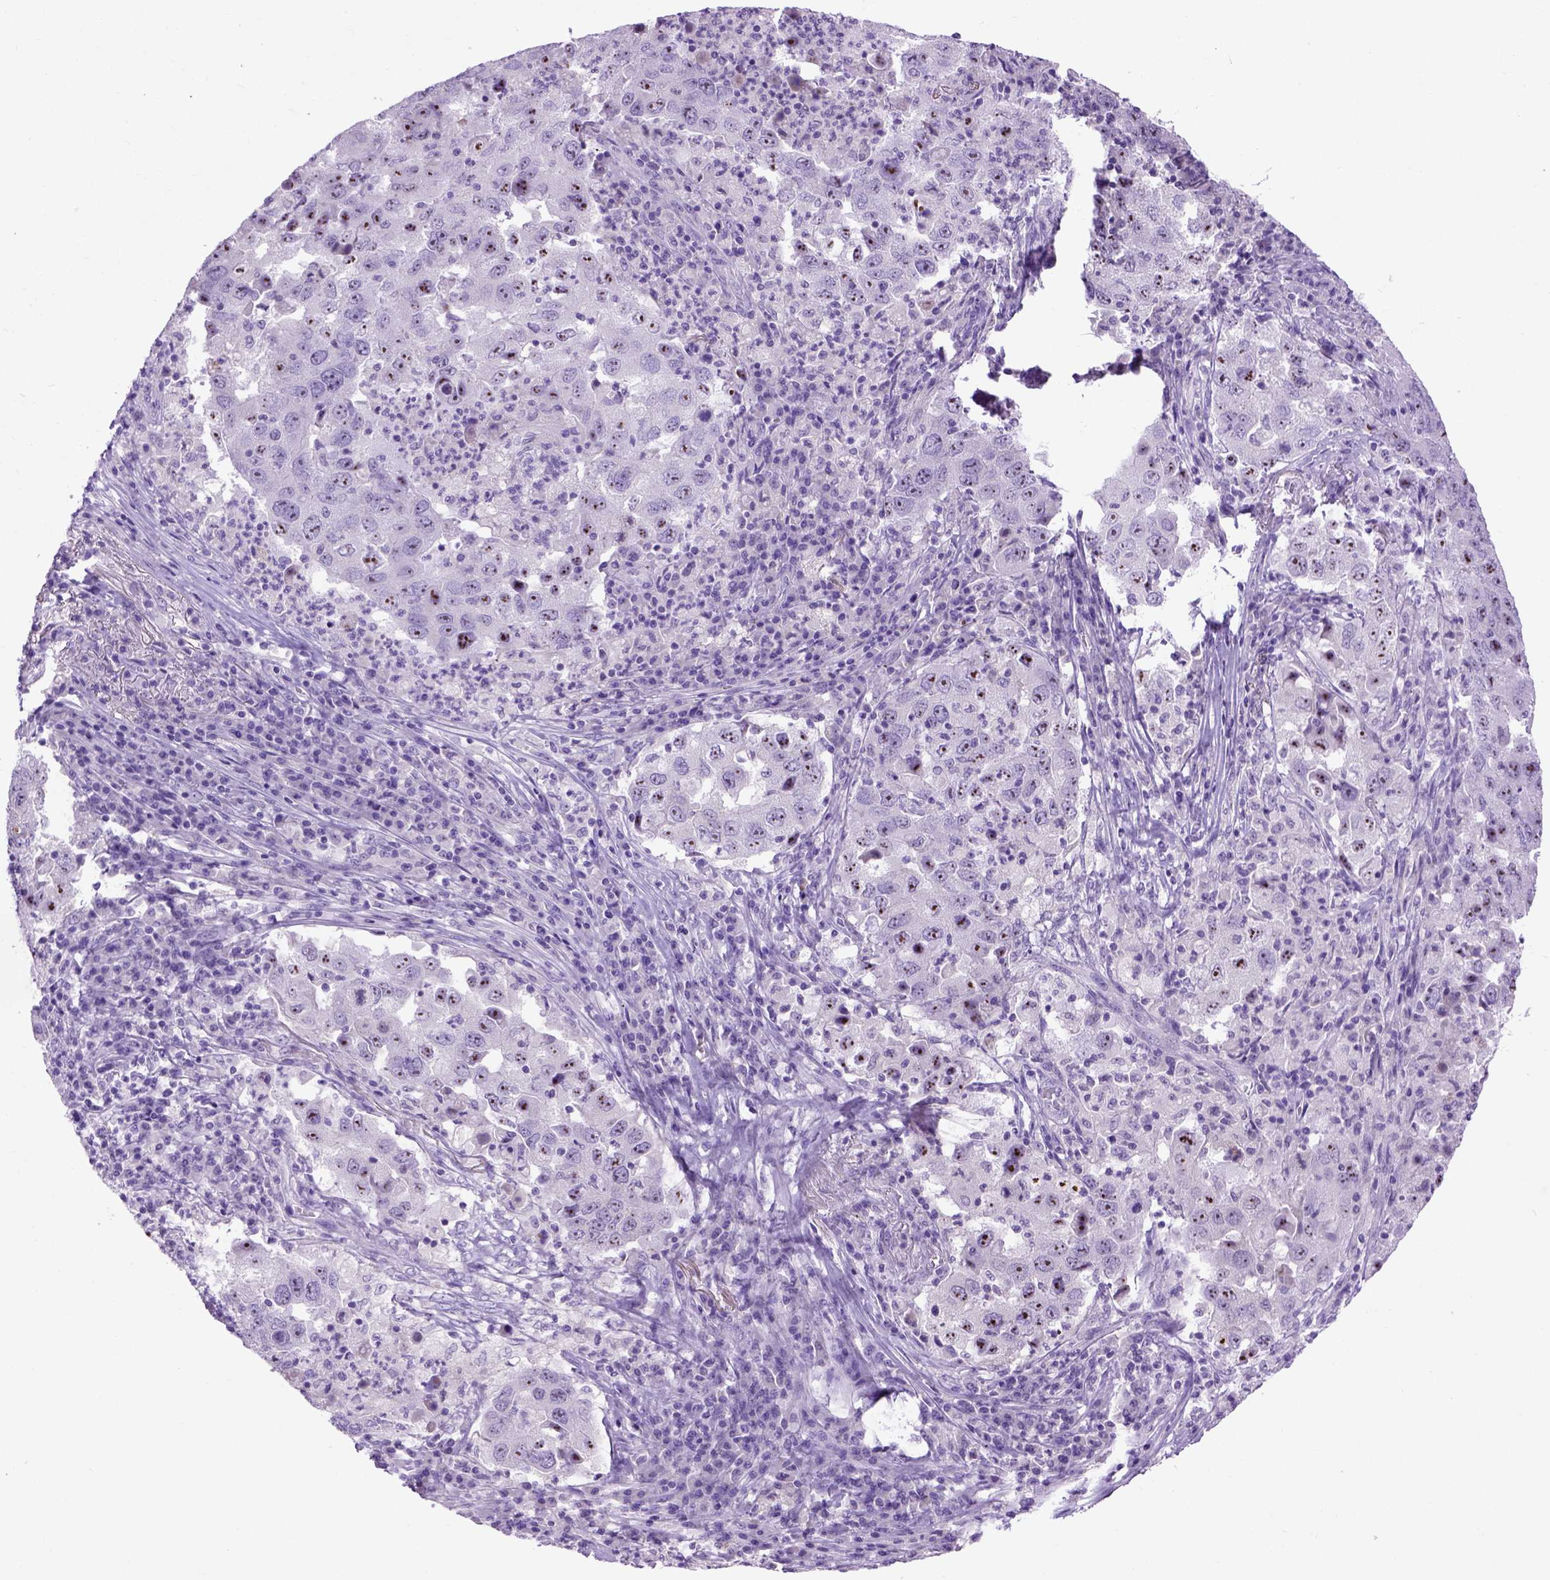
{"staining": {"intensity": "moderate", "quantity": ">75%", "location": "nuclear"}, "tissue": "lung cancer", "cell_type": "Tumor cells", "image_type": "cancer", "snomed": [{"axis": "morphology", "description": "Adenocarcinoma, NOS"}, {"axis": "topography", "description": "Lung"}], "caption": "This image exhibits IHC staining of human adenocarcinoma (lung), with medium moderate nuclear expression in approximately >75% of tumor cells.", "gene": "UTP4", "patient": {"sex": "male", "age": 73}}